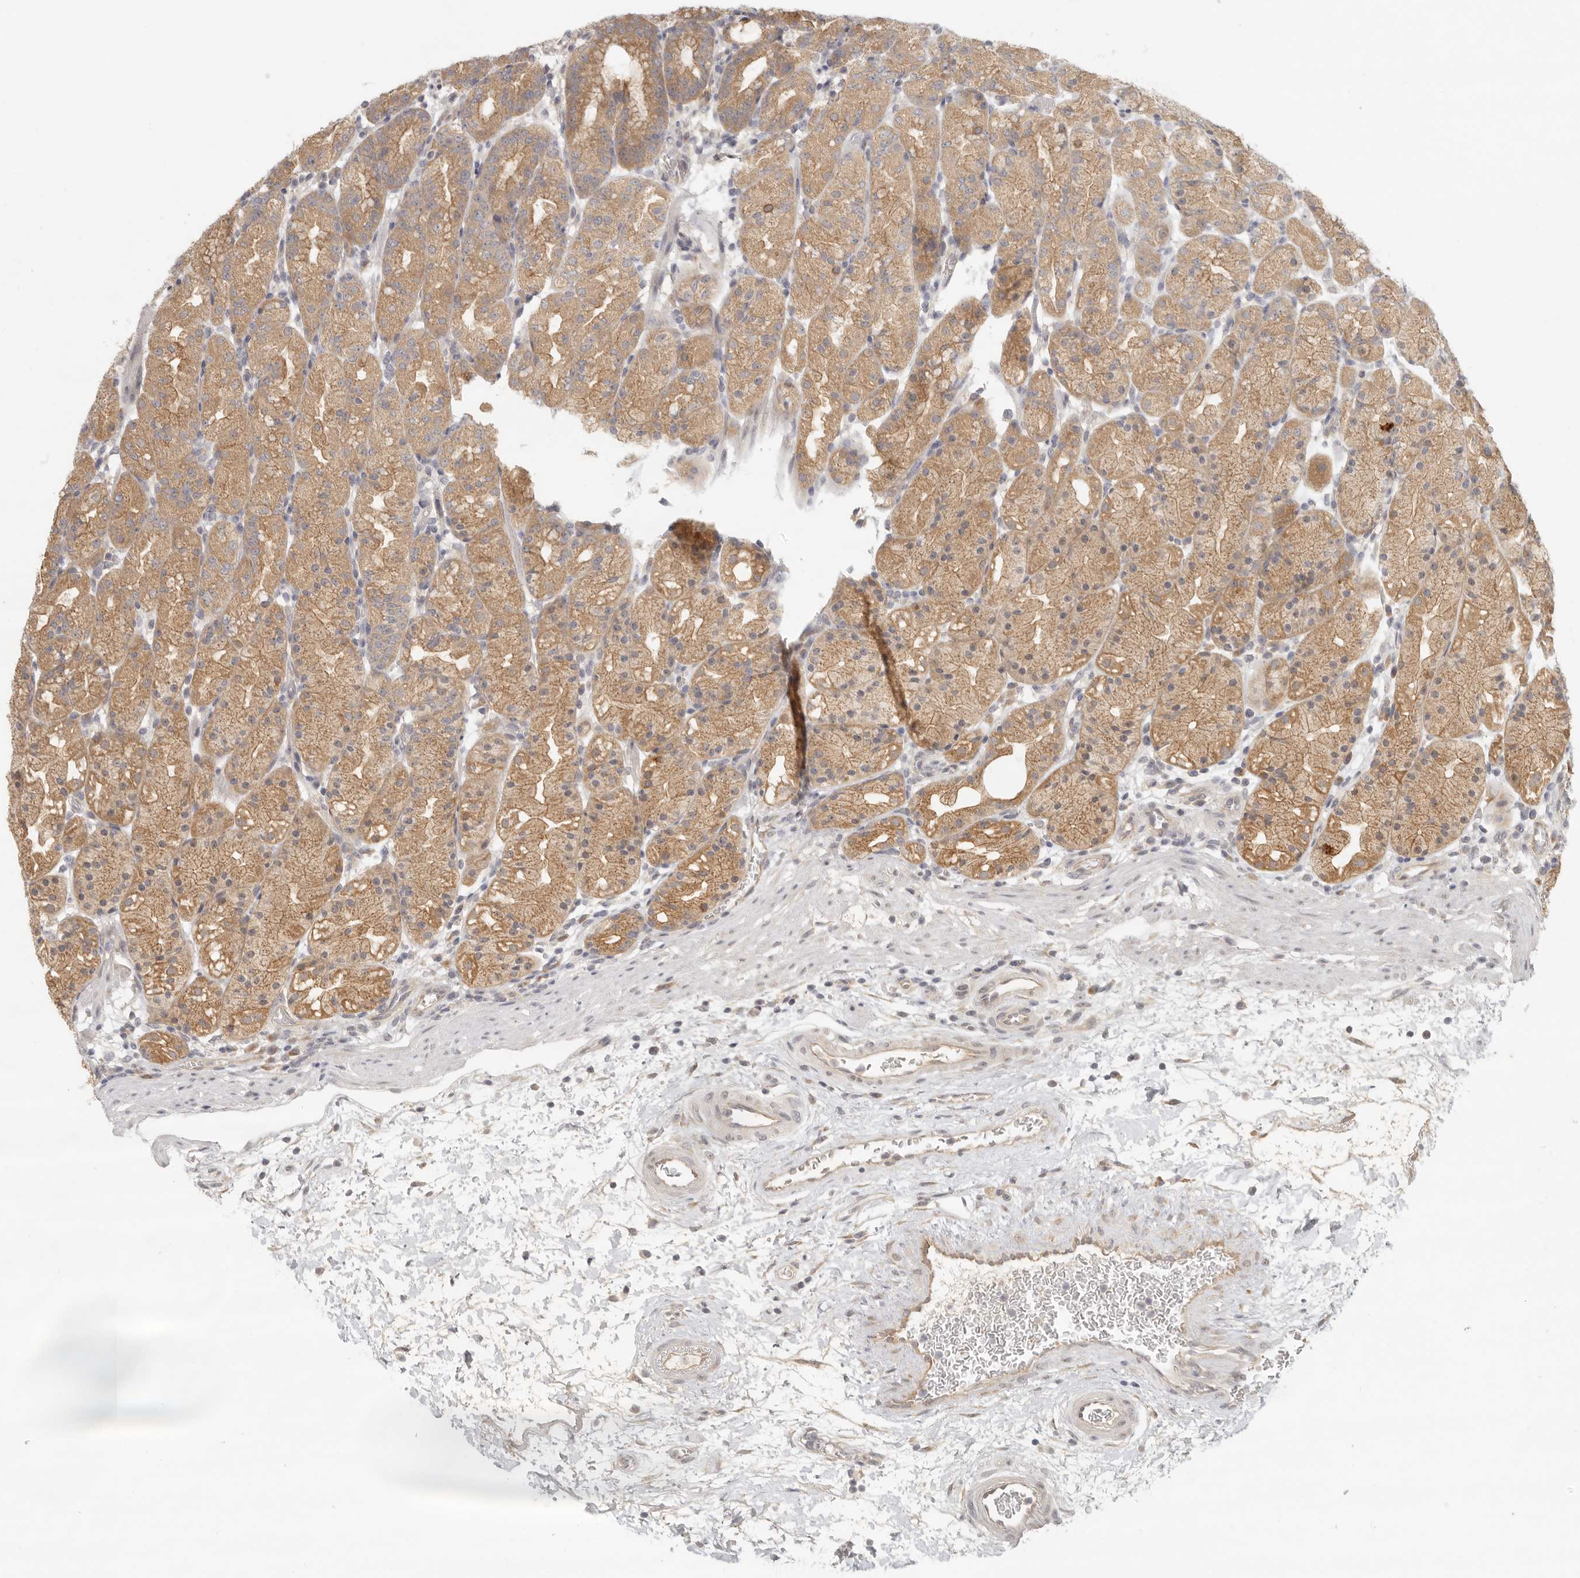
{"staining": {"intensity": "moderate", "quantity": ">75%", "location": "cytoplasmic/membranous"}, "tissue": "stomach", "cell_type": "Glandular cells", "image_type": "normal", "snomed": [{"axis": "morphology", "description": "Normal tissue, NOS"}, {"axis": "topography", "description": "Stomach, upper"}], "caption": "Protein expression analysis of normal stomach exhibits moderate cytoplasmic/membranous expression in about >75% of glandular cells.", "gene": "AHDC1", "patient": {"sex": "male", "age": 48}}